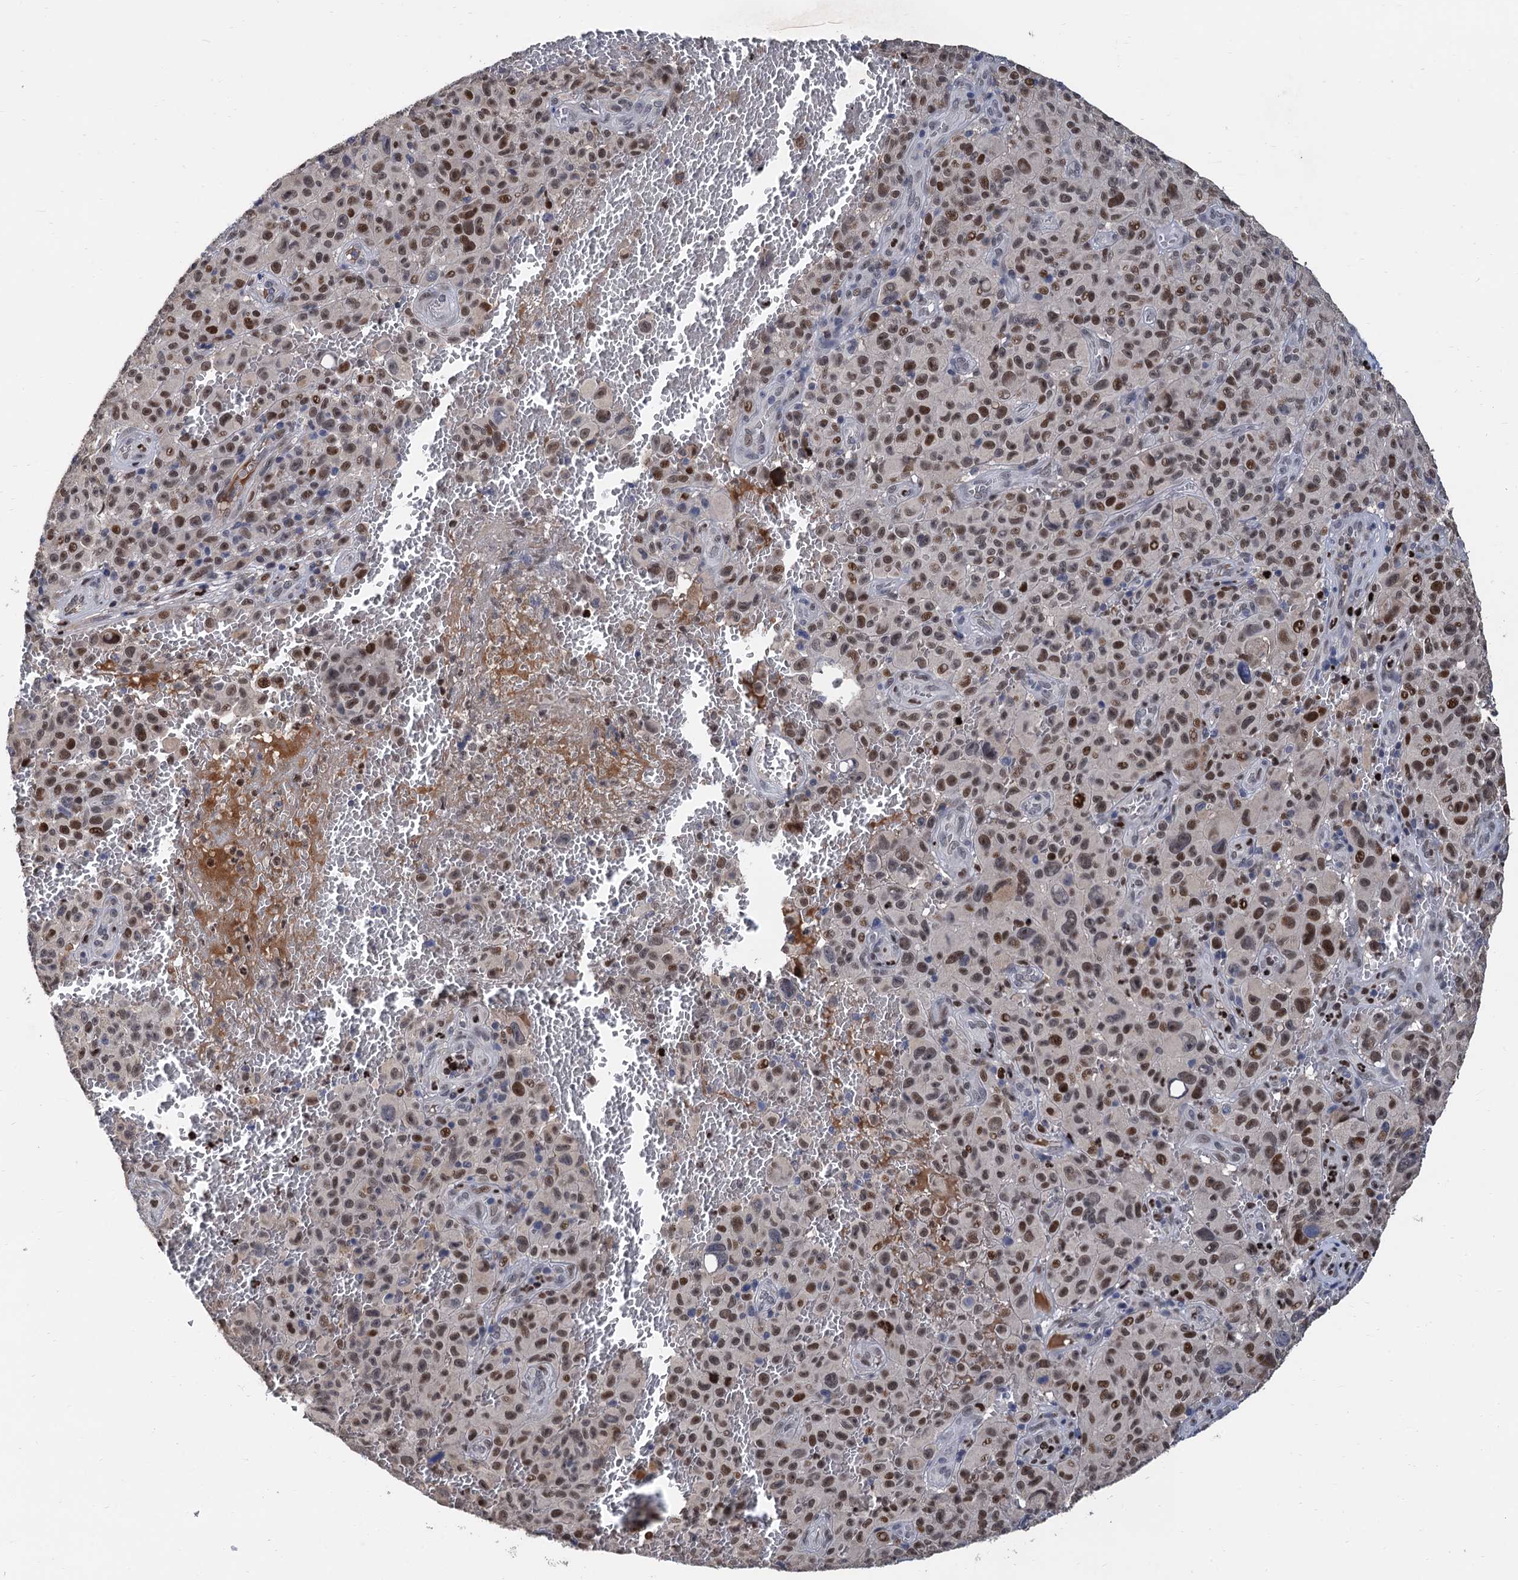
{"staining": {"intensity": "moderate", "quantity": ">75%", "location": "nuclear"}, "tissue": "melanoma", "cell_type": "Tumor cells", "image_type": "cancer", "snomed": [{"axis": "morphology", "description": "Malignant melanoma, NOS"}, {"axis": "topography", "description": "Skin"}], "caption": "A histopathology image of human melanoma stained for a protein displays moderate nuclear brown staining in tumor cells.", "gene": "TSEN34", "patient": {"sex": "female", "age": 82}}